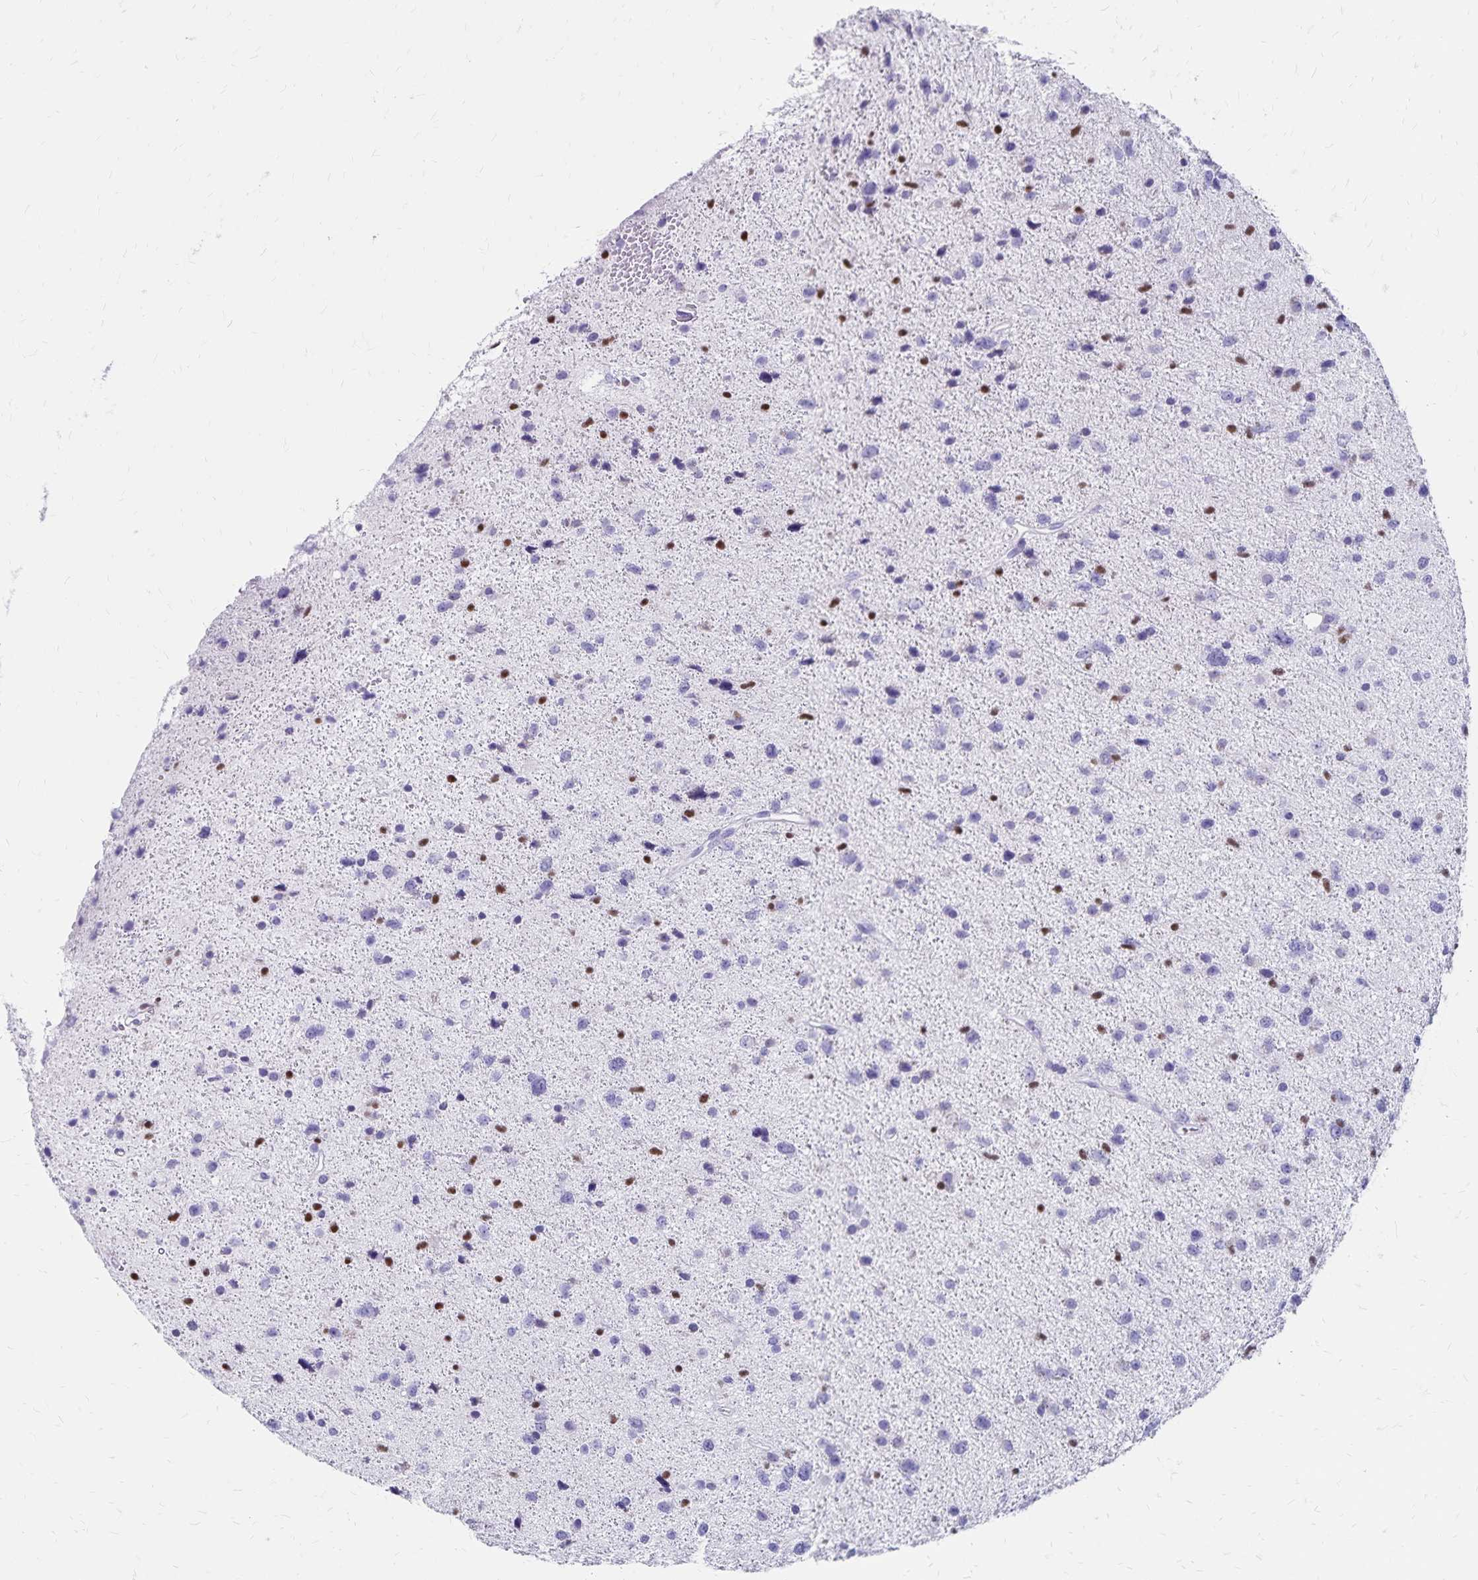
{"staining": {"intensity": "moderate", "quantity": "<25%", "location": "nuclear"}, "tissue": "glioma", "cell_type": "Tumor cells", "image_type": "cancer", "snomed": [{"axis": "morphology", "description": "Glioma, malignant, Low grade"}, {"axis": "topography", "description": "Brain"}], "caption": "Tumor cells exhibit low levels of moderate nuclear staining in about <25% of cells in low-grade glioma (malignant).", "gene": "IKZF1", "patient": {"sex": "female", "age": 55}}